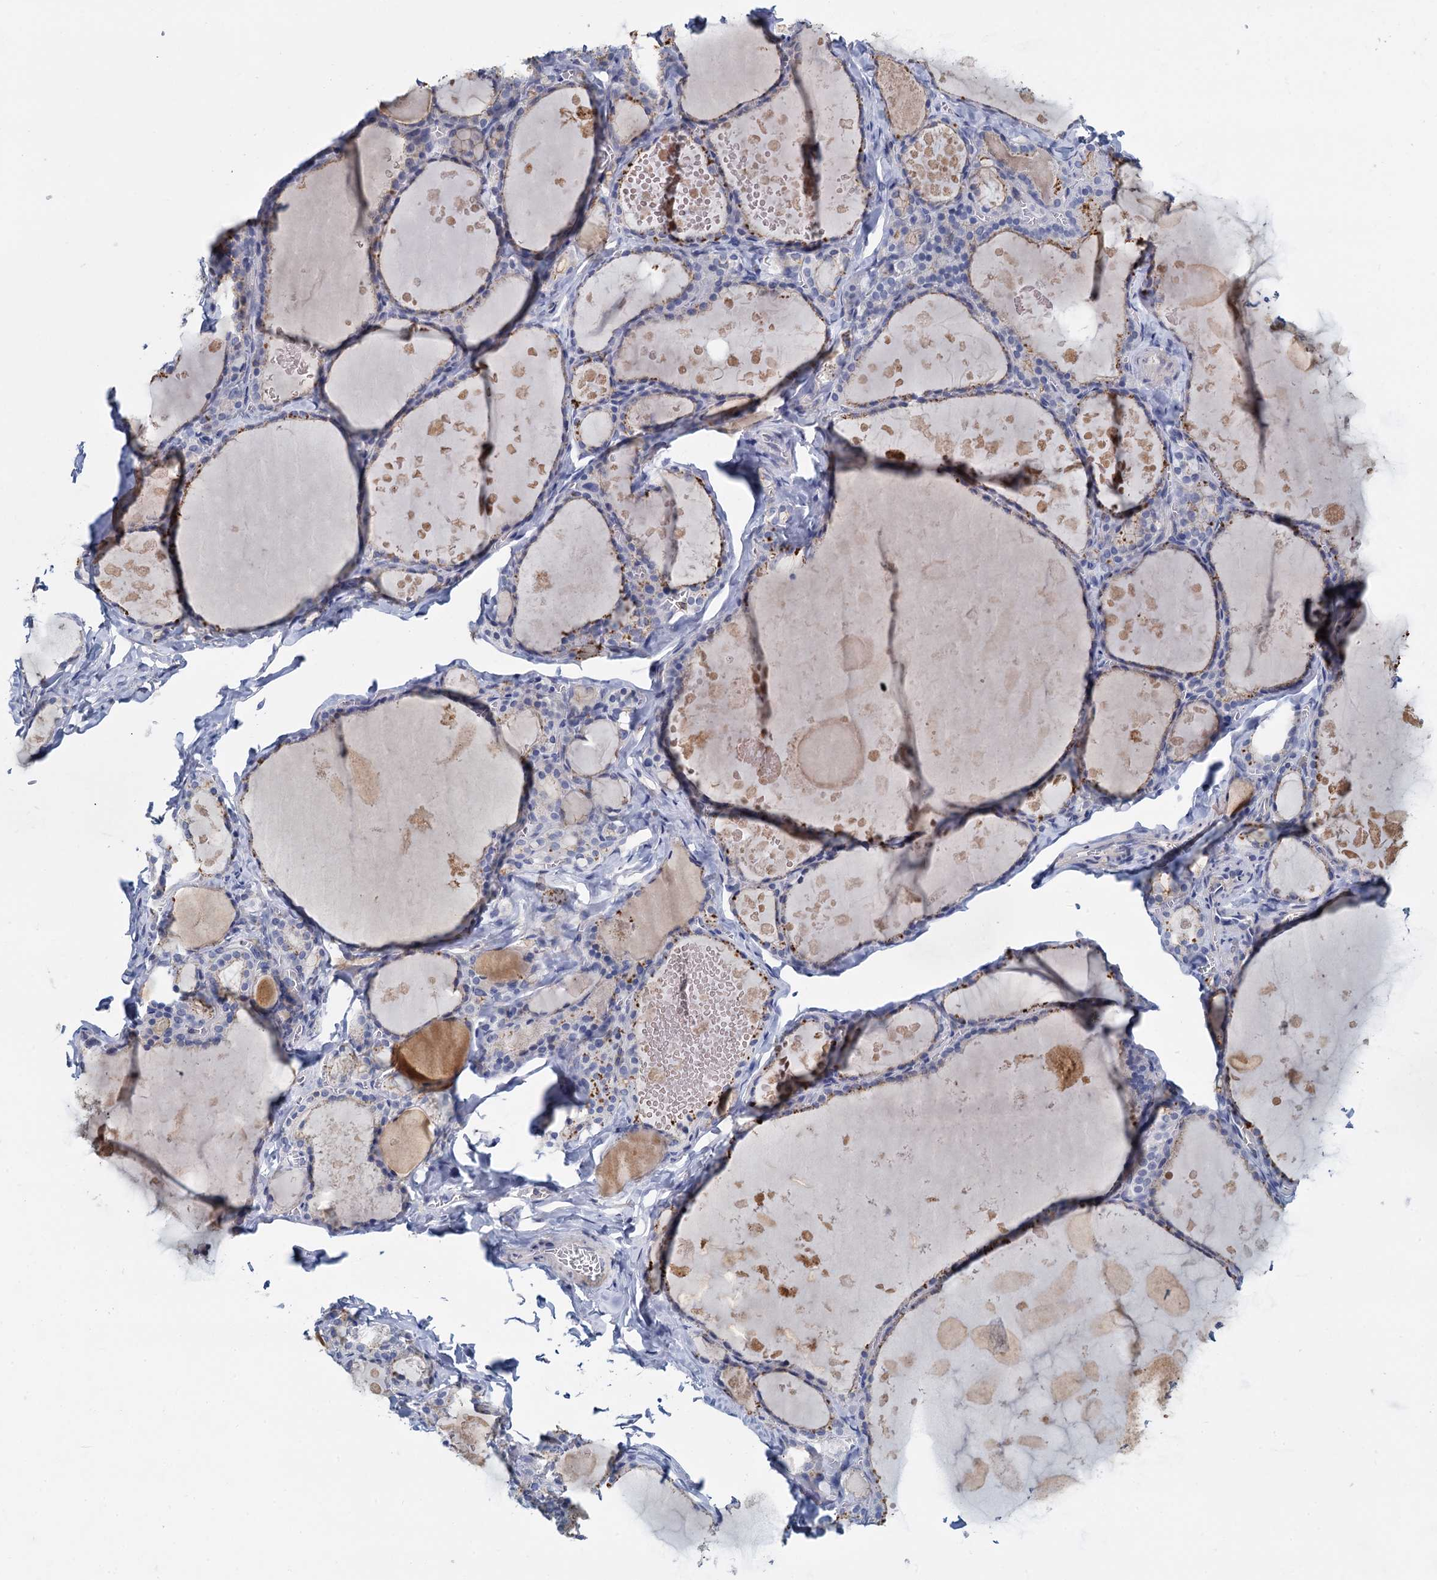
{"staining": {"intensity": "moderate", "quantity": "25%-75%", "location": "cytoplasmic/membranous"}, "tissue": "thyroid gland", "cell_type": "Glandular cells", "image_type": "normal", "snomed": [{"axis": "morphology", "description": "Normal tissue, NOS"}, {"axis": "topography", "description": "Thyroid gland"}], "caption": "A micrograph of thyroid gland stained for a protein demonstrates moderate cytoplasmic/membranous brown staining in glandular cells.", "gene": "ACSM3", "patient": {"sex": "male", "age": 56}}